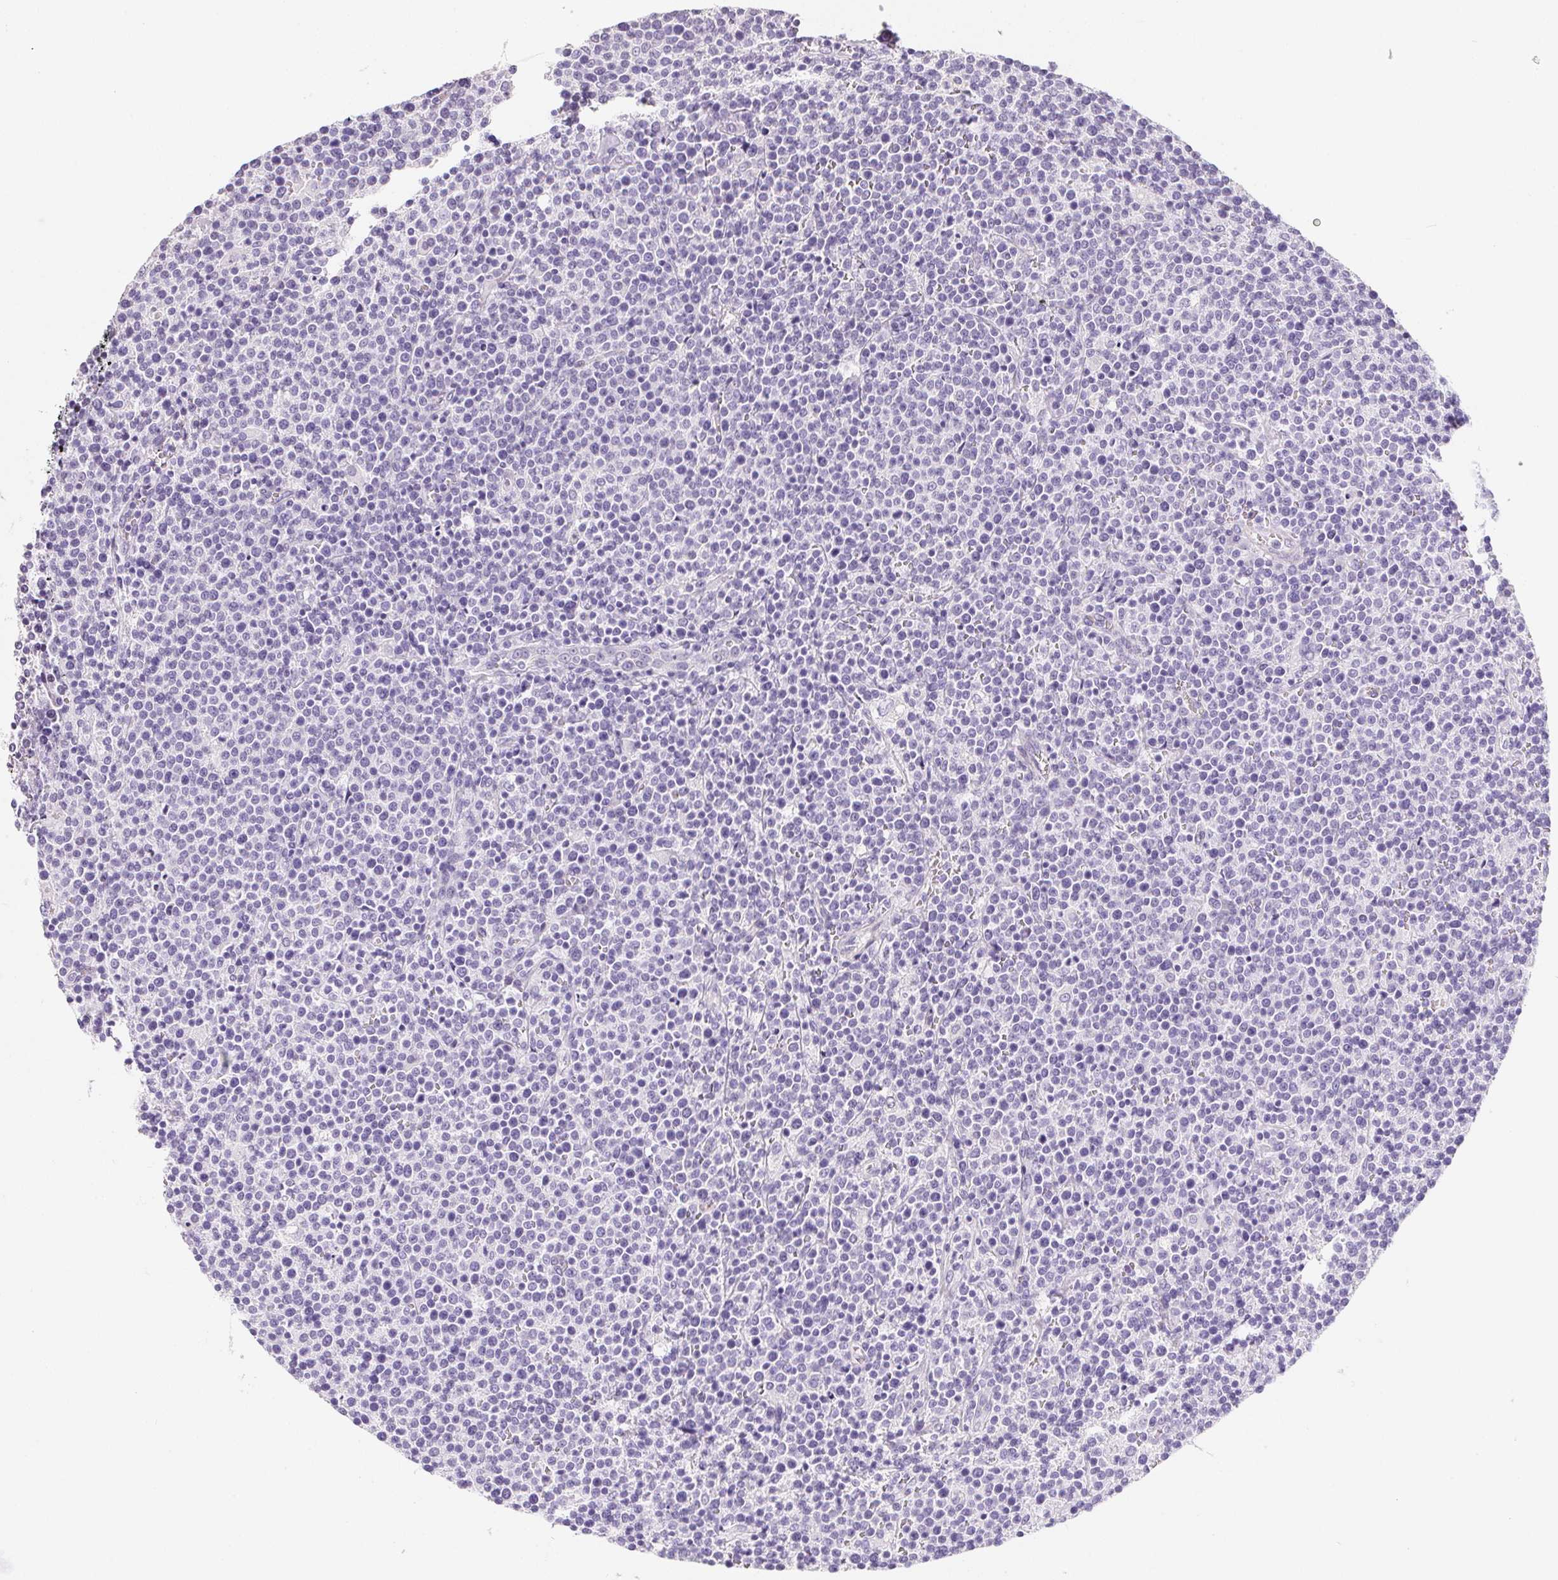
{"staining": {"intensity": "negative", "quantity": "none", "location": "none"}, "tissue": "lymphoma", "cell_type": "Tumor cells", "image_type": "cancer", "snomed": [{"axis": "morphology", "description": "Malignant lymphoma, non-Hodgkin's type, High grade"}, {"axis": "topography", "description": "Lymph node"}], "caption": "Tumor cells are negative for protein expression in human lymphoma.", "gene": "AQP5", "patient": {"sex": "male", "age": 61}}